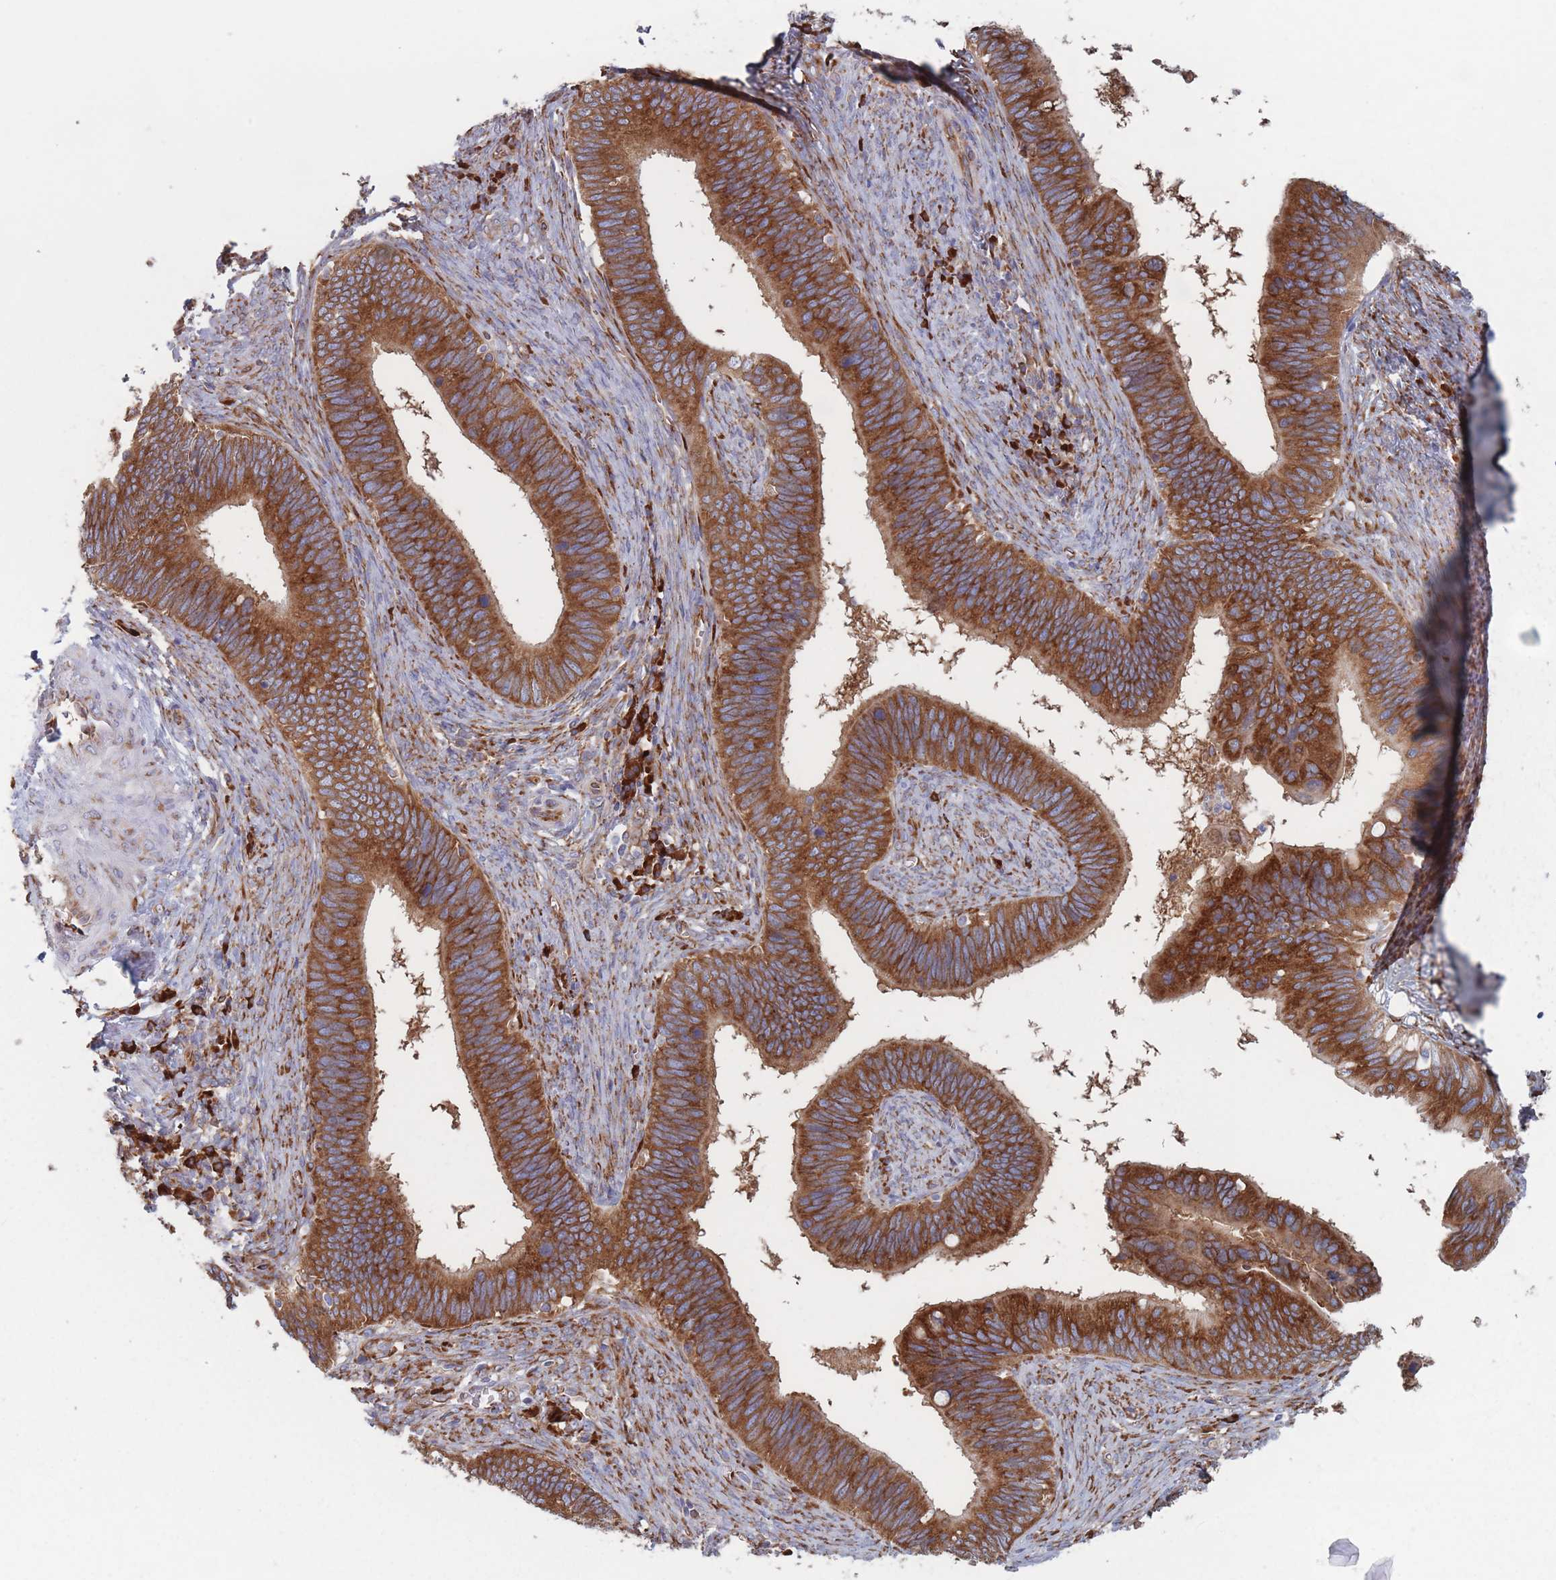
{"staining": {"intensity": "strong", "quantity": ">75%", "location": "cytoplasmic/membranous"}, "tissue": "cervical cancer", "cell_type": "Tumor cells", "image_type": "cancer", "snomed": [{"axis": "morphology", "description": "Adenocarcinoma, NOS"}, {"axis": "topography", "description": "Cervix"}], "caption": "Human cervical cancer stained with a brown dye displays strong cytoplasmic/membranous positive positivity in approximately >75% of tumor cells.", "gene": "EEF1B2", "patient": {"sex": "female", "age": 42}}